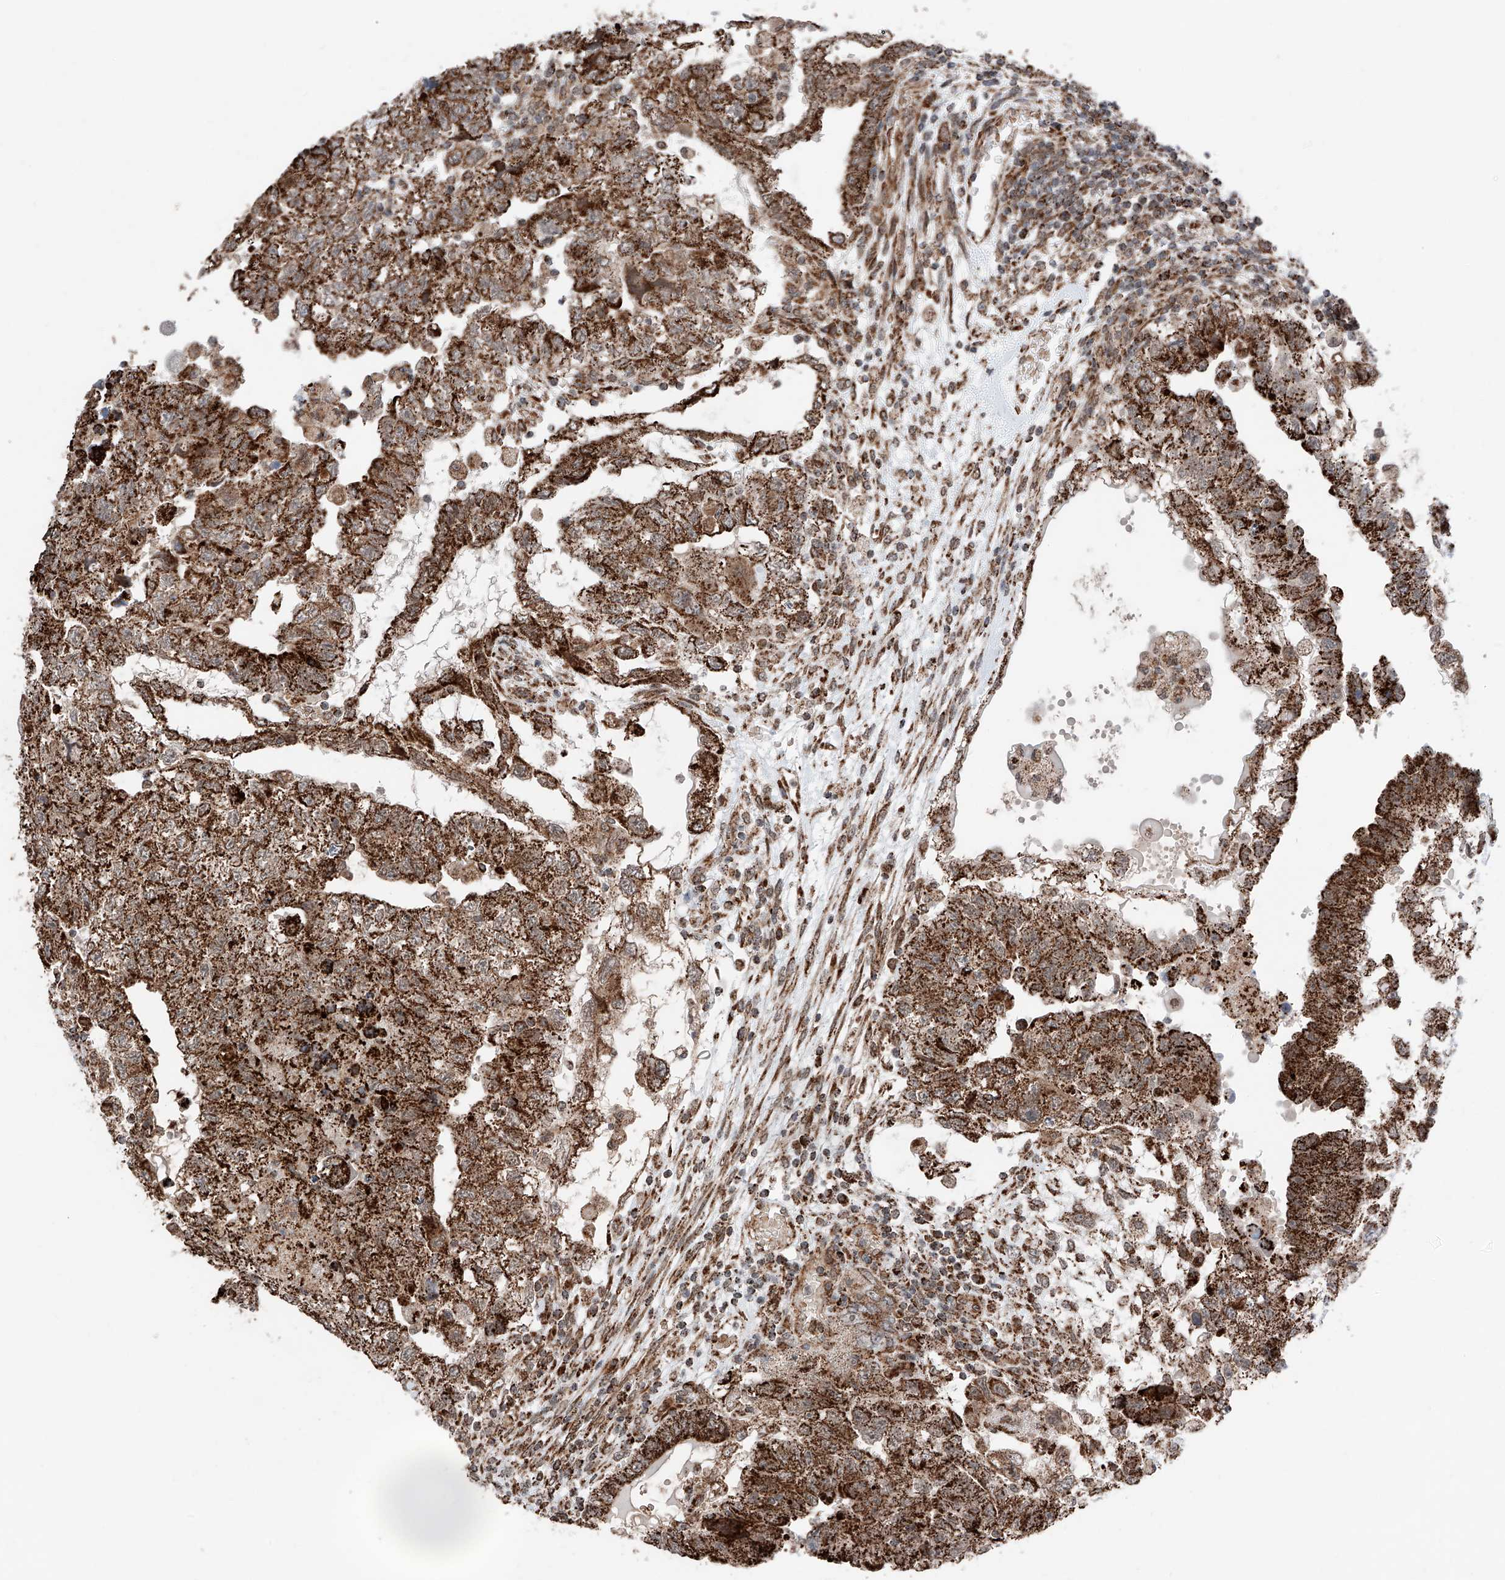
{"staining": {"intensity": "strong", "quantity": ">75%", "location": "cytoplasmic/membranous"}, "tissue": "testis cancer", "cell_type": "Tumor cells", "image_type": "cancer", "snomed": [{"axis": "morphology", "description": "Carcinoma, Embryonal, NOS"}, {"axis": "topography", "description": "Testis"}], "caption": "A high amount of strong cytoplasmic/membranous staining is identified in about >75% of tumor cells in testis embryonal carcinoma tissue.", "gene": "ZSCAN29", "patient": {"sex": "male", "age": 36}}